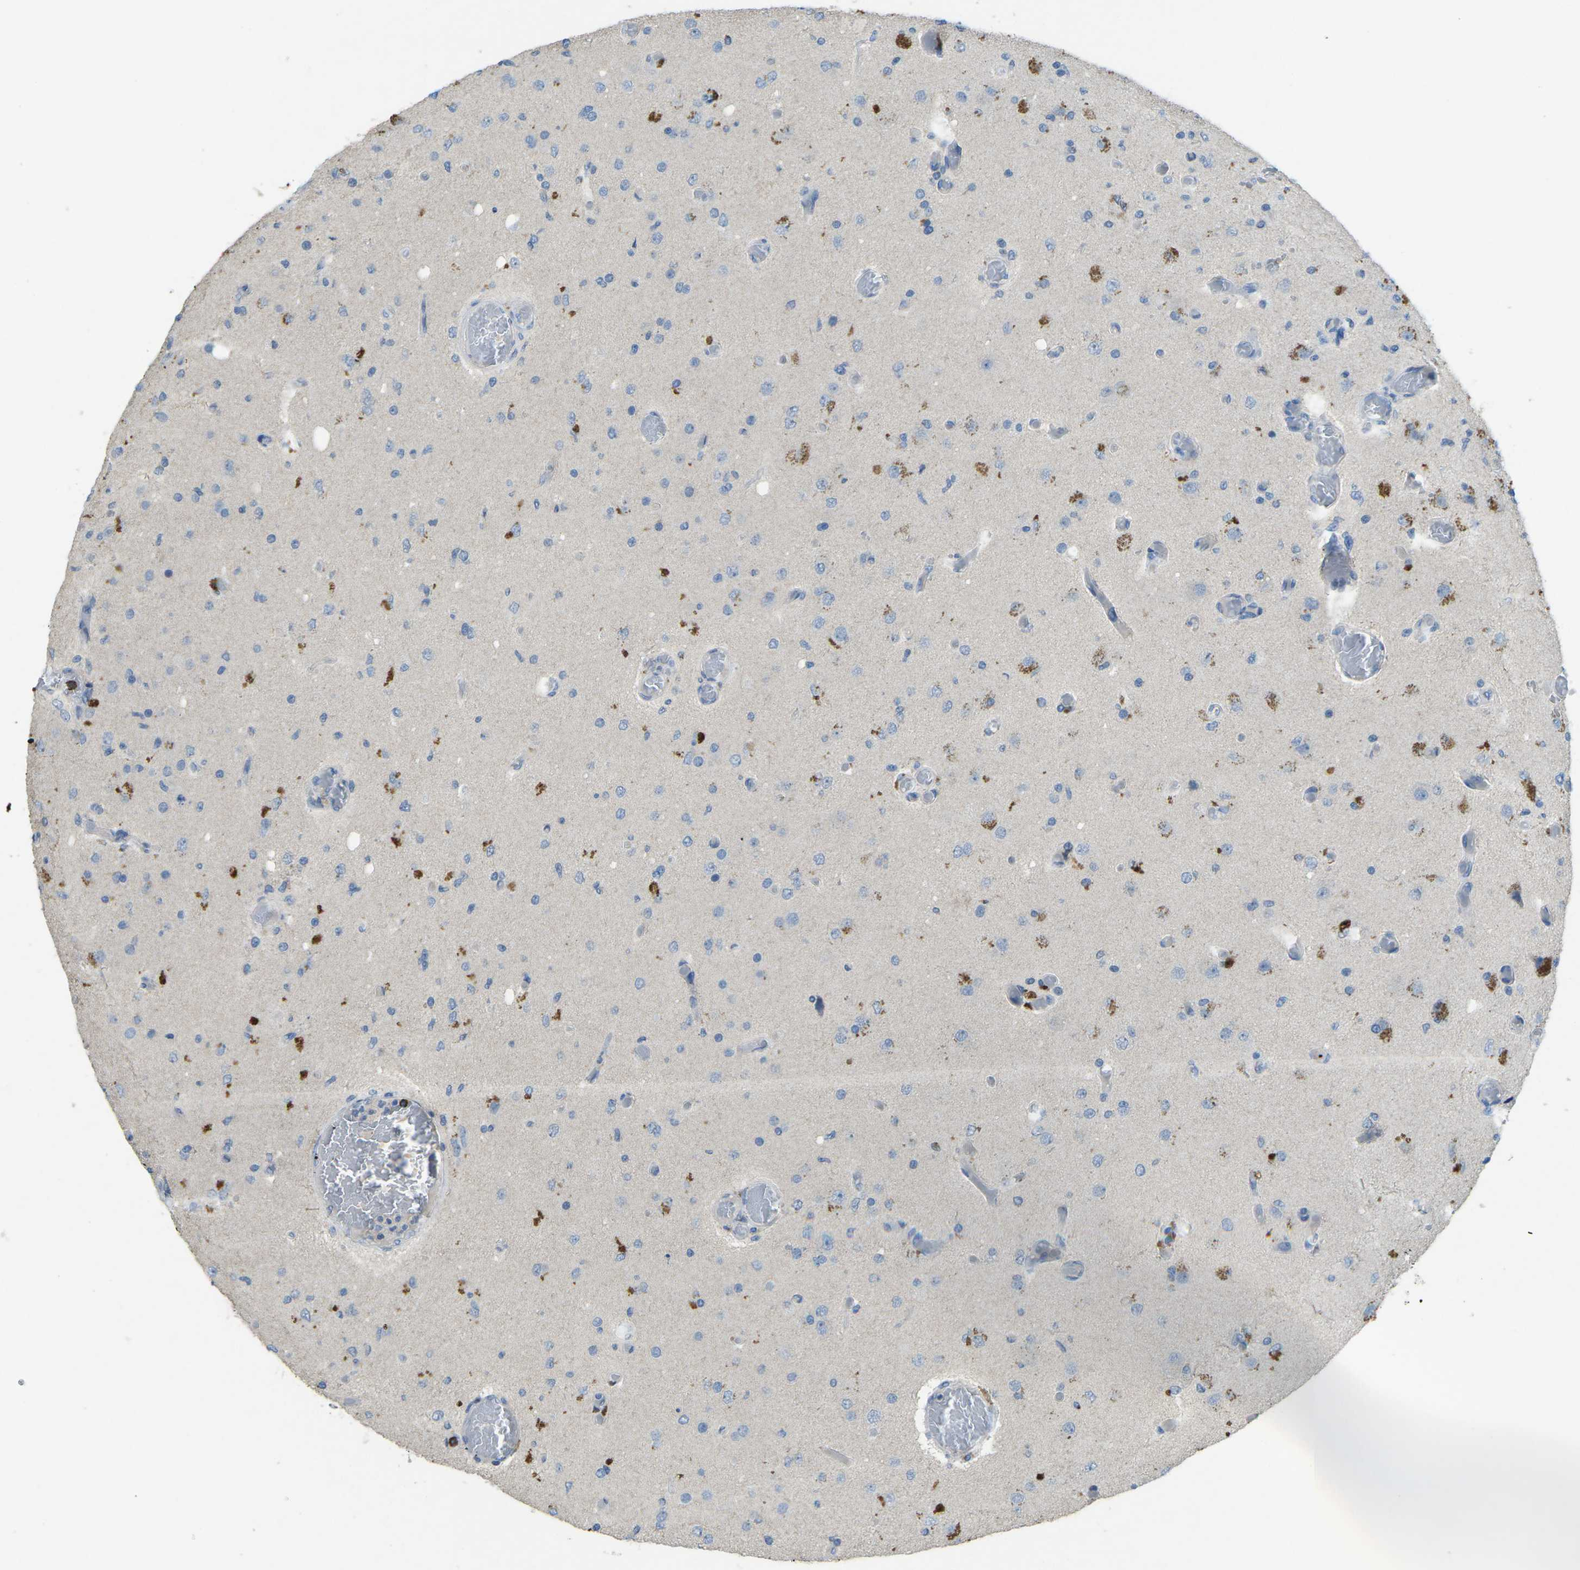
{"staining": {"intensity": "negative", "quantity": "none", "location": "none"}, "tissue": "glioma", "cell_type": "Tumor cells", "image_type": "cancer", "snomed": [{"axis": "morphology", "description": "Normal tissue, NOS"}, {"axis": "morphology", "description": "Glioma, malignant, High grade"}, {"axis": "topography", "description": "Cerebral cortex"}], "caption": "High power microscopy photomicrograph of an immunohistochemistry micrograph of malignant high-grade glioma, revealing no significant expression in tumor cells. (DAB (3,3'-diaminobenzidine) immunohistochemistry (IHC) with hematoxylin counter stain).", "gene": "CD19", "patient": {"sex": "male", "age": 77}}